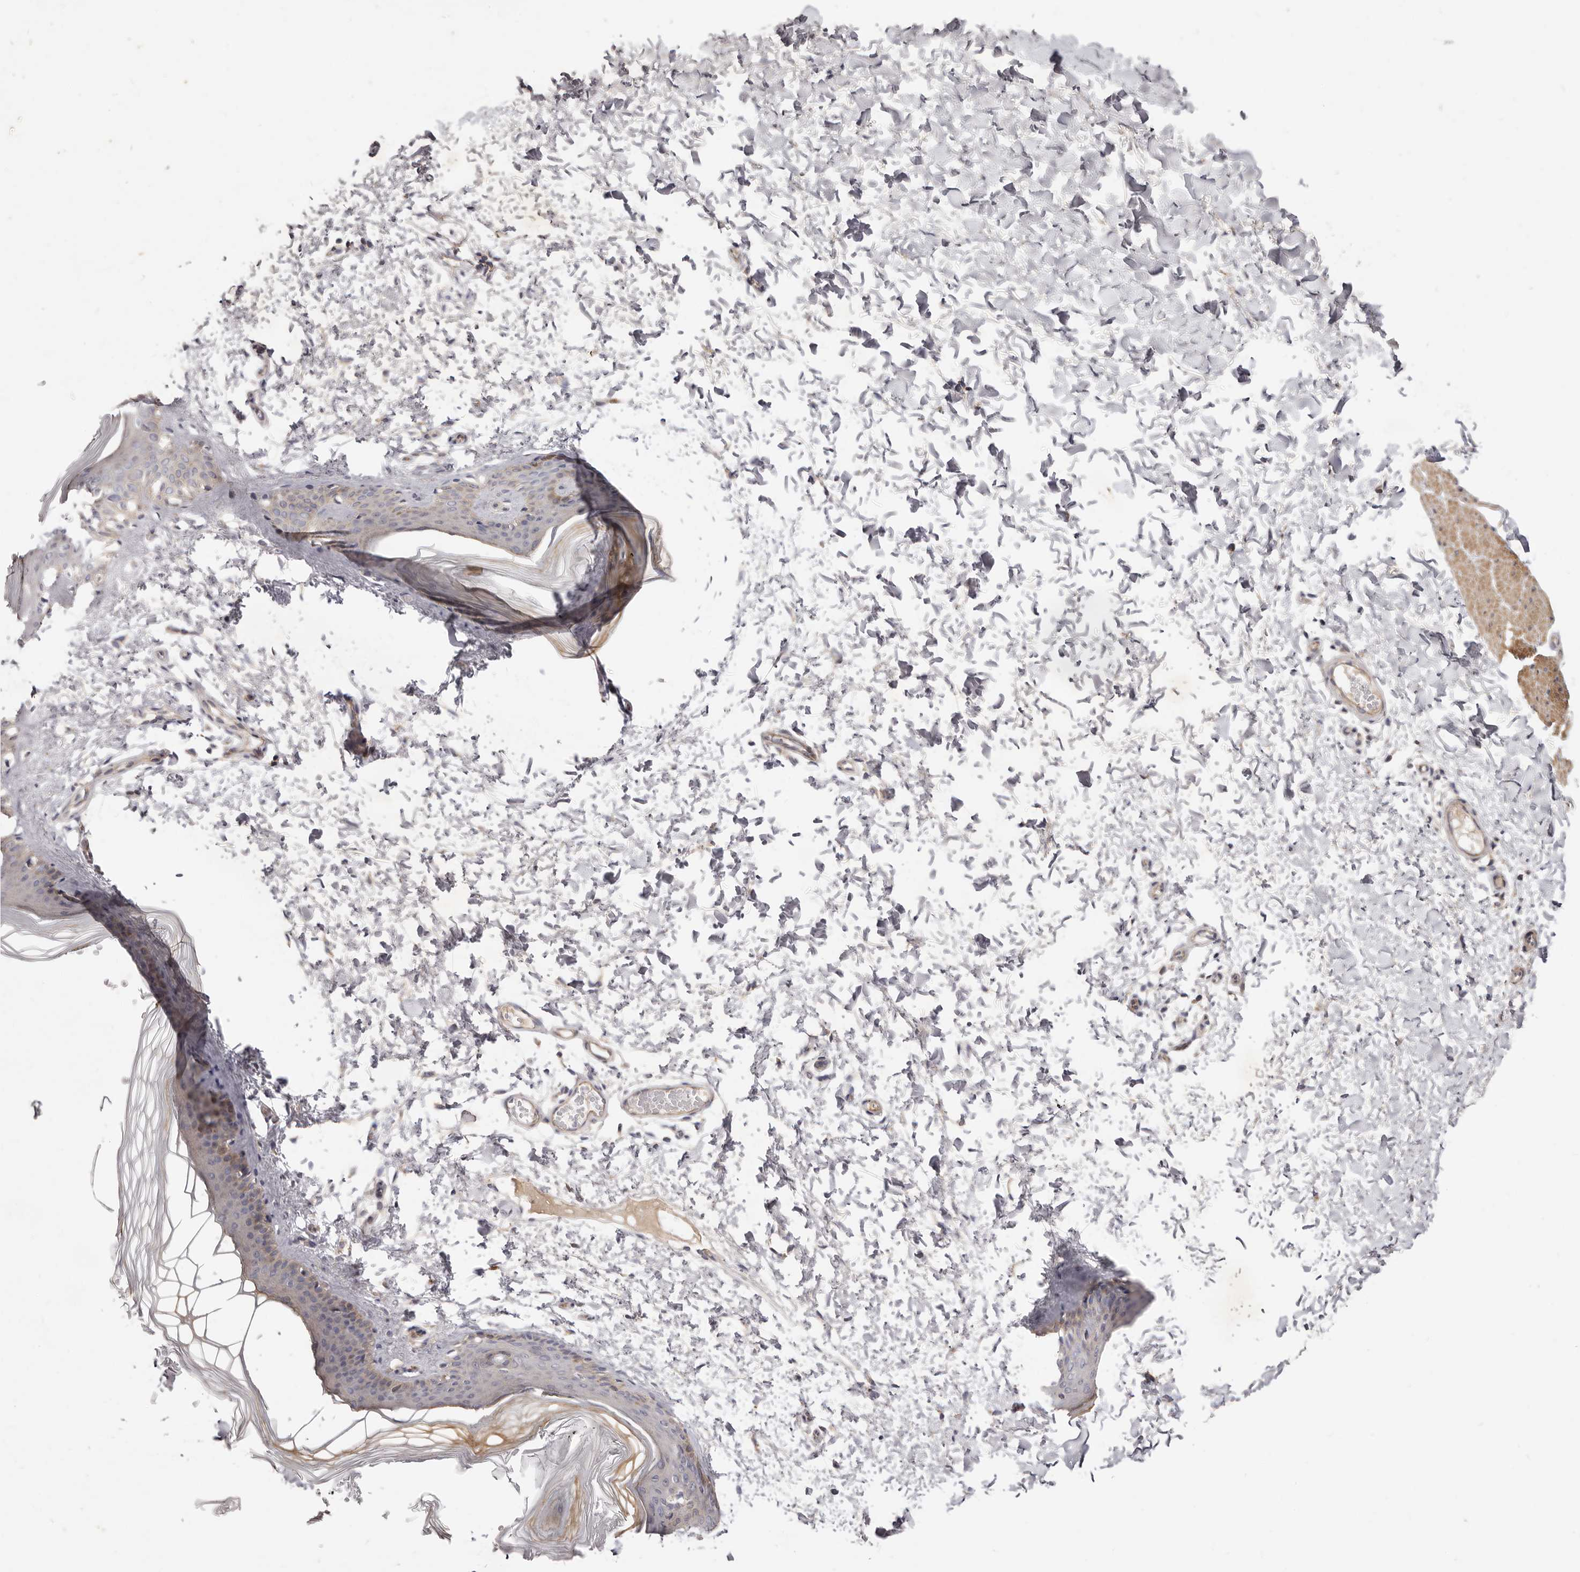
{"staining": {"intensity": "negative", "quantity": "none", "location": "none"}, "tissue": "skin", "cell_type": "Fibroblasts", "image_type": "normal", "snomed": [{"axis": "morphology", "description": "Normal tissue, NOS"}, {"axis": "topography", "description": "Skin"}], "caption": "A photomicrograph of skin stained for a protein displays no brown staining in fibroblasts. (DAB (3,3'-diaminobenzidine) immunohistochemistry with hematoxylin counter stain).", "gene": "ADAMTS9", "patient": {"sex": "female", "age": 27}}